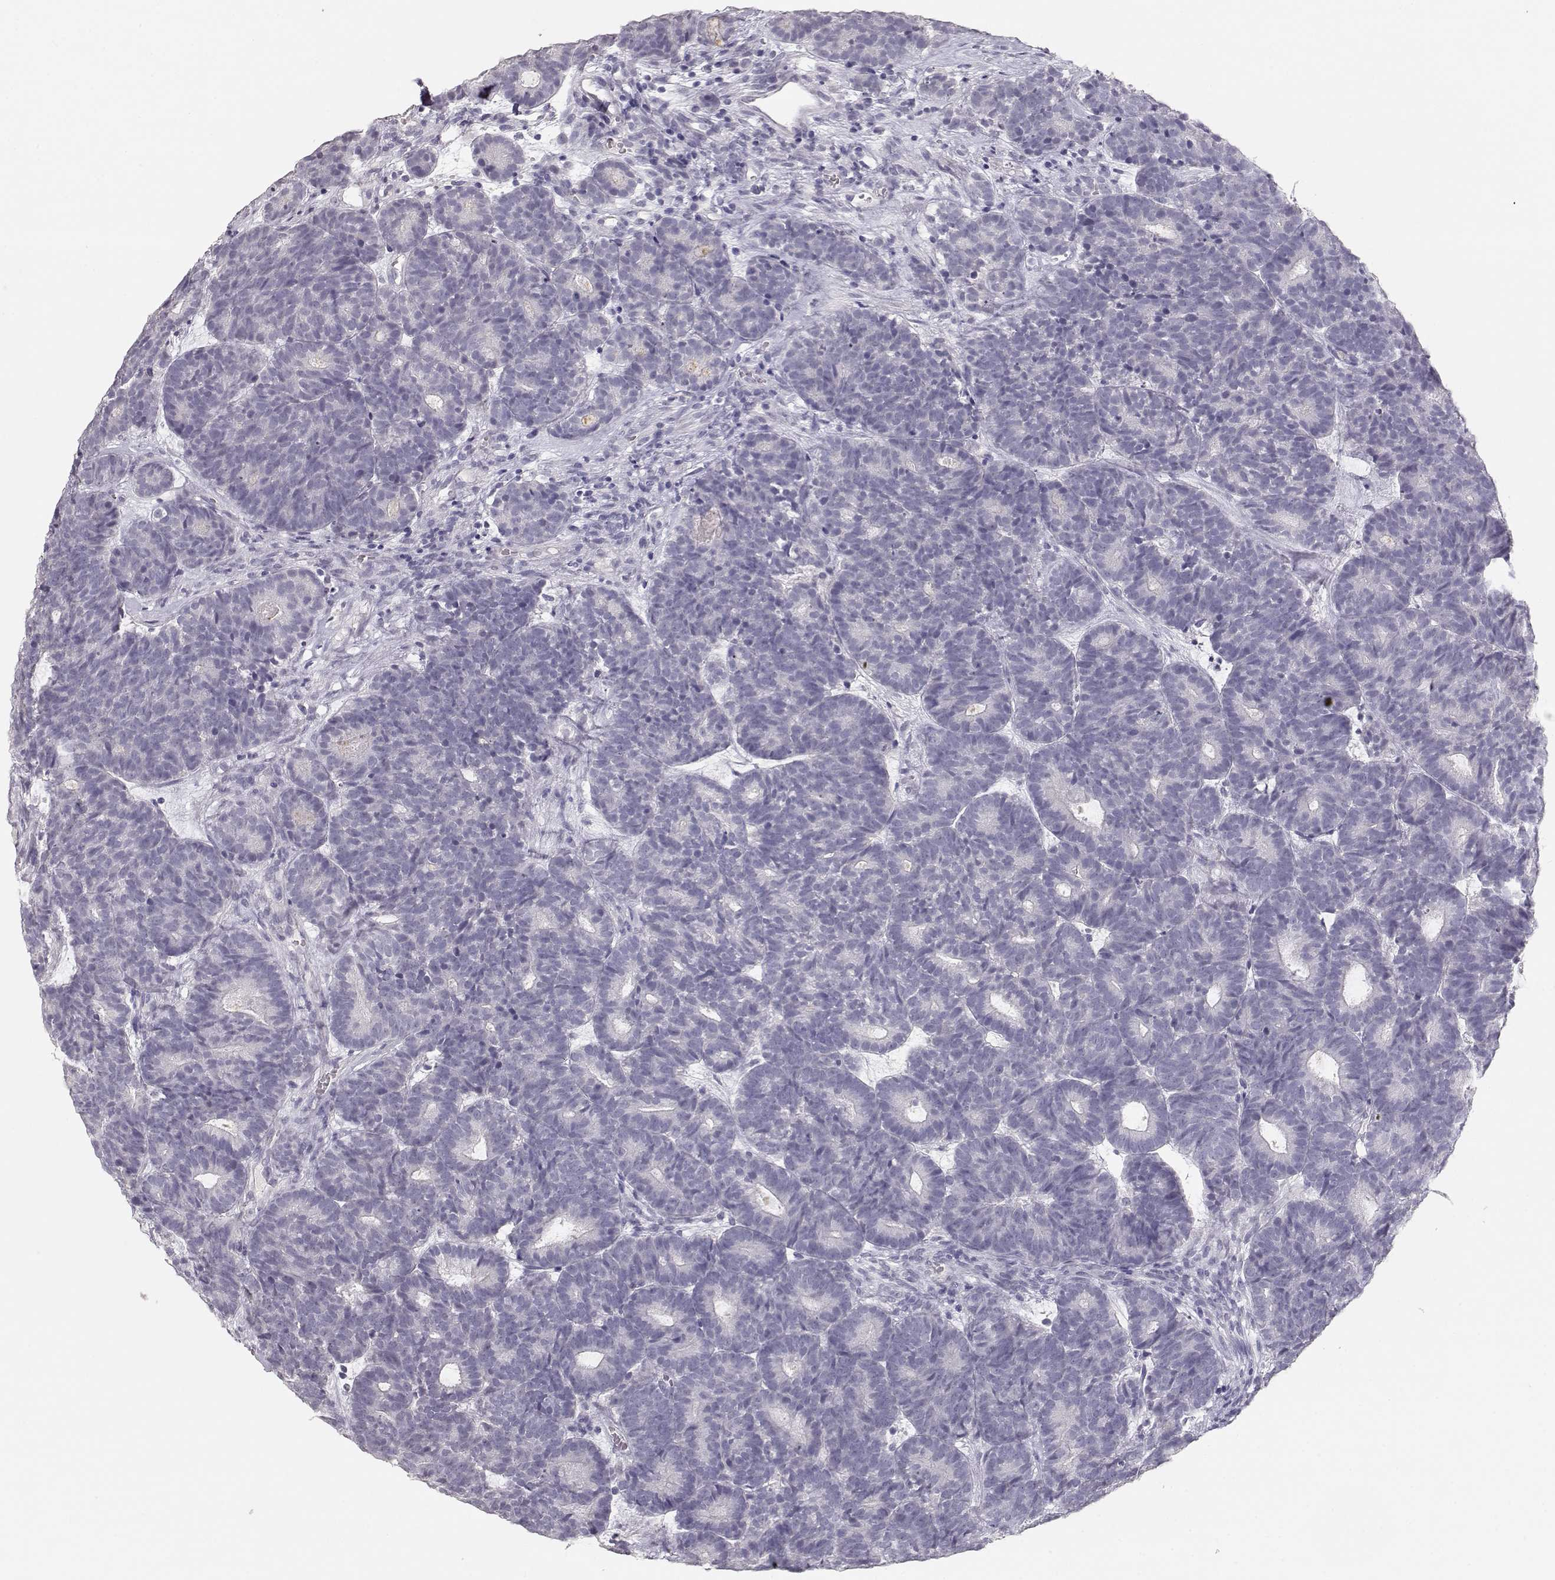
{"staining": {"intensity": "negative", "quantity": "none", "location": "none"}, "tissue": "head and neck cancer", "cell_type": "Tumor cells", "image_type": "cancer", "snomed": [{"axis": "morphology", "description": "Adenocarcinoma, NOS"}, {"axis": "topography", "description": "Head-Neck"}], "caption": "DAB immunohistochemical staining of human head and neck adenocarcinoma shows no significant positivity in tumor cells.", "gene": "TKTL1", "patient": {"sex": "female", "age": 81}}